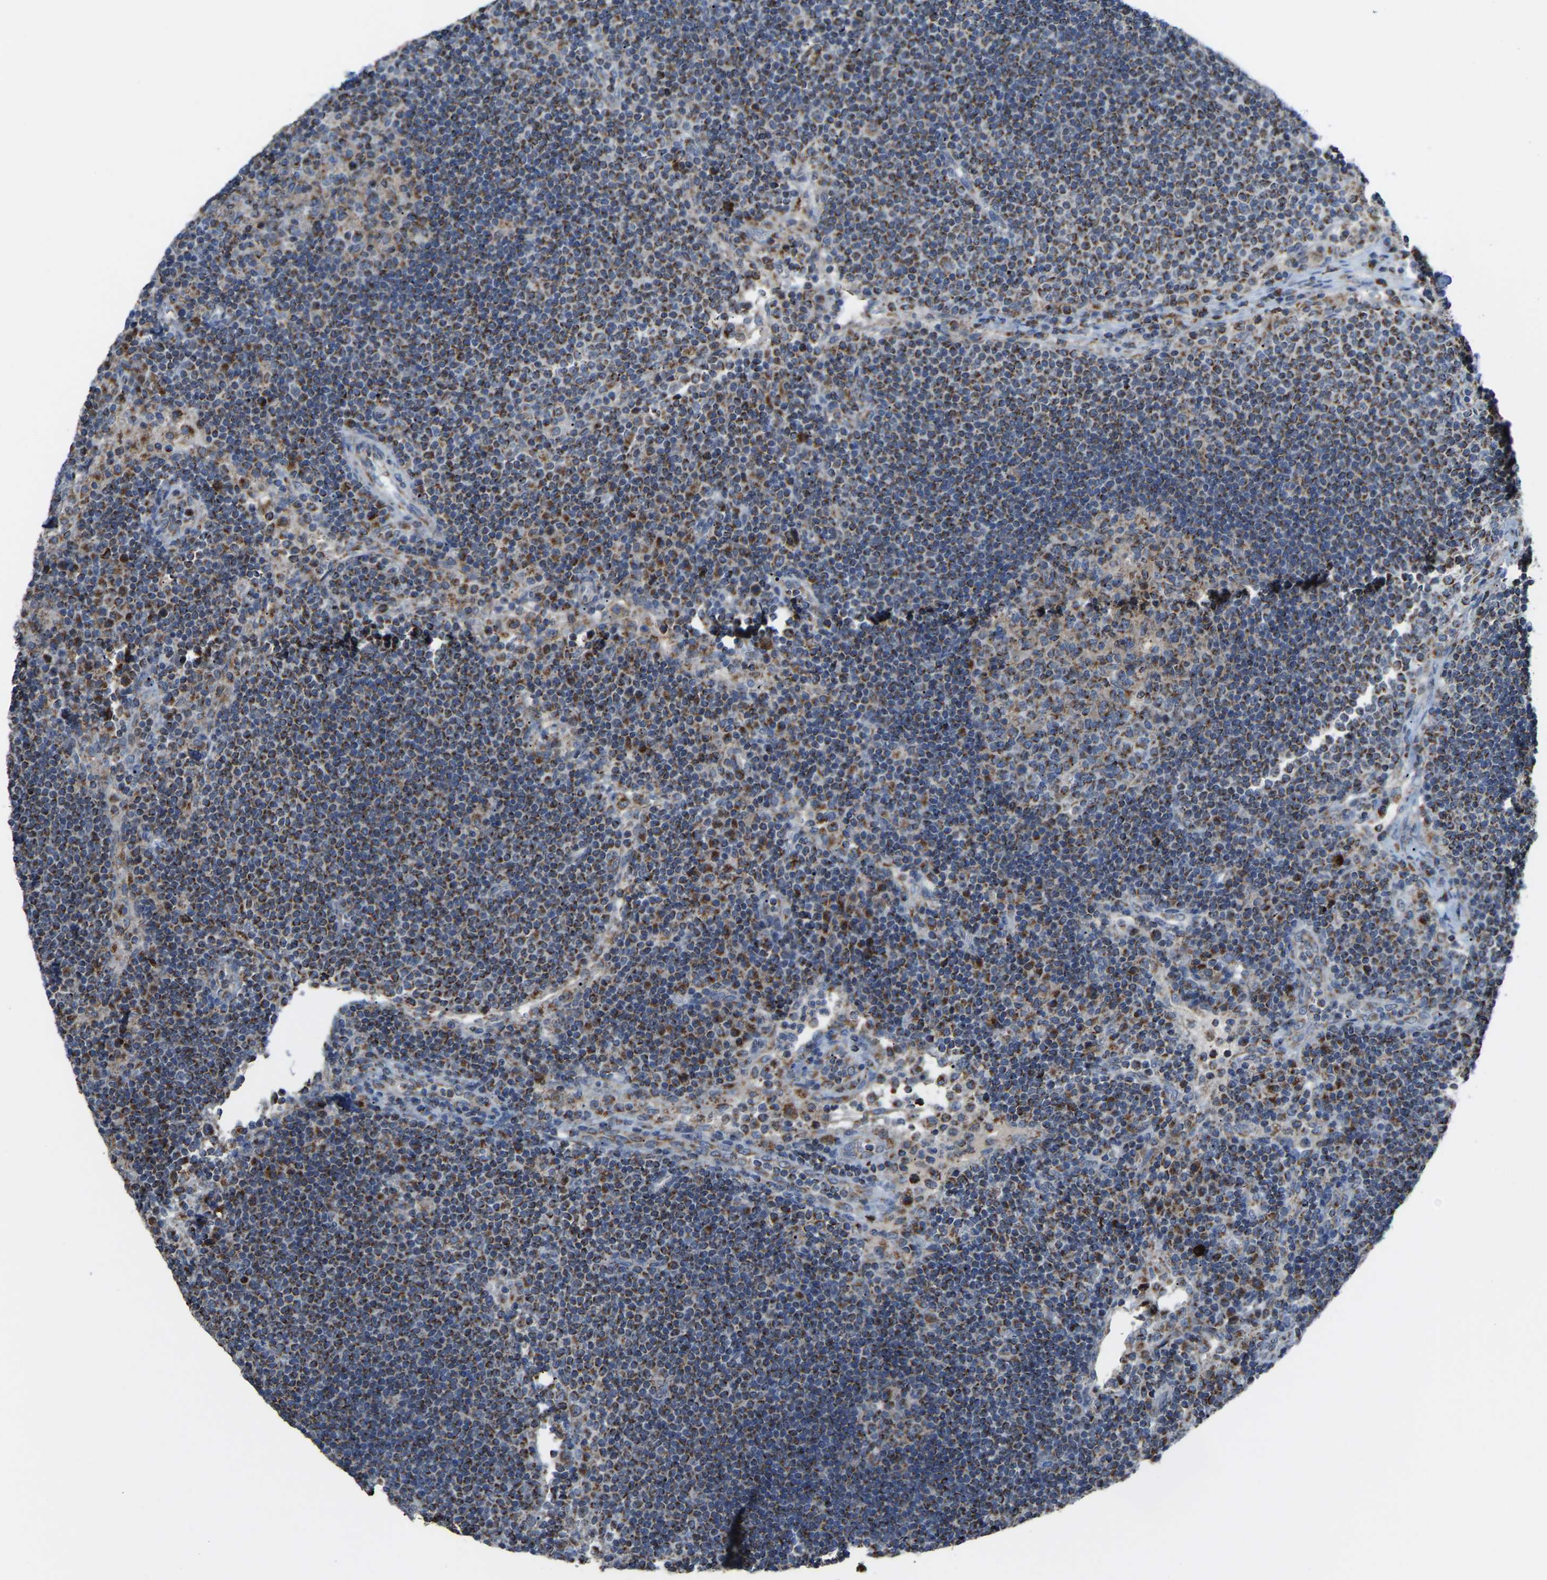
{"staining": {"intensity": "moderate", "quantity": ">75%", "location": "cytoplasmic/membranous"}, "tissue": "lymph node", "cell_type": "Germinal center cells", "image_type": "normal", "snomed": [{"axis": "morphology", "description": "Normal tissue, NOS"}, {"axis": "topography", "description": "Lymph node"}], "caption": "DAB (3,3'-diaminobenzidine) immunohistochemical staining of unremarkable human lymph node displays moderate cytoplasmic/membranous protein staining in about >75% of germinal center cells.", "gene": "CANT1", "patient": {"sex": "female", "age": 53}}